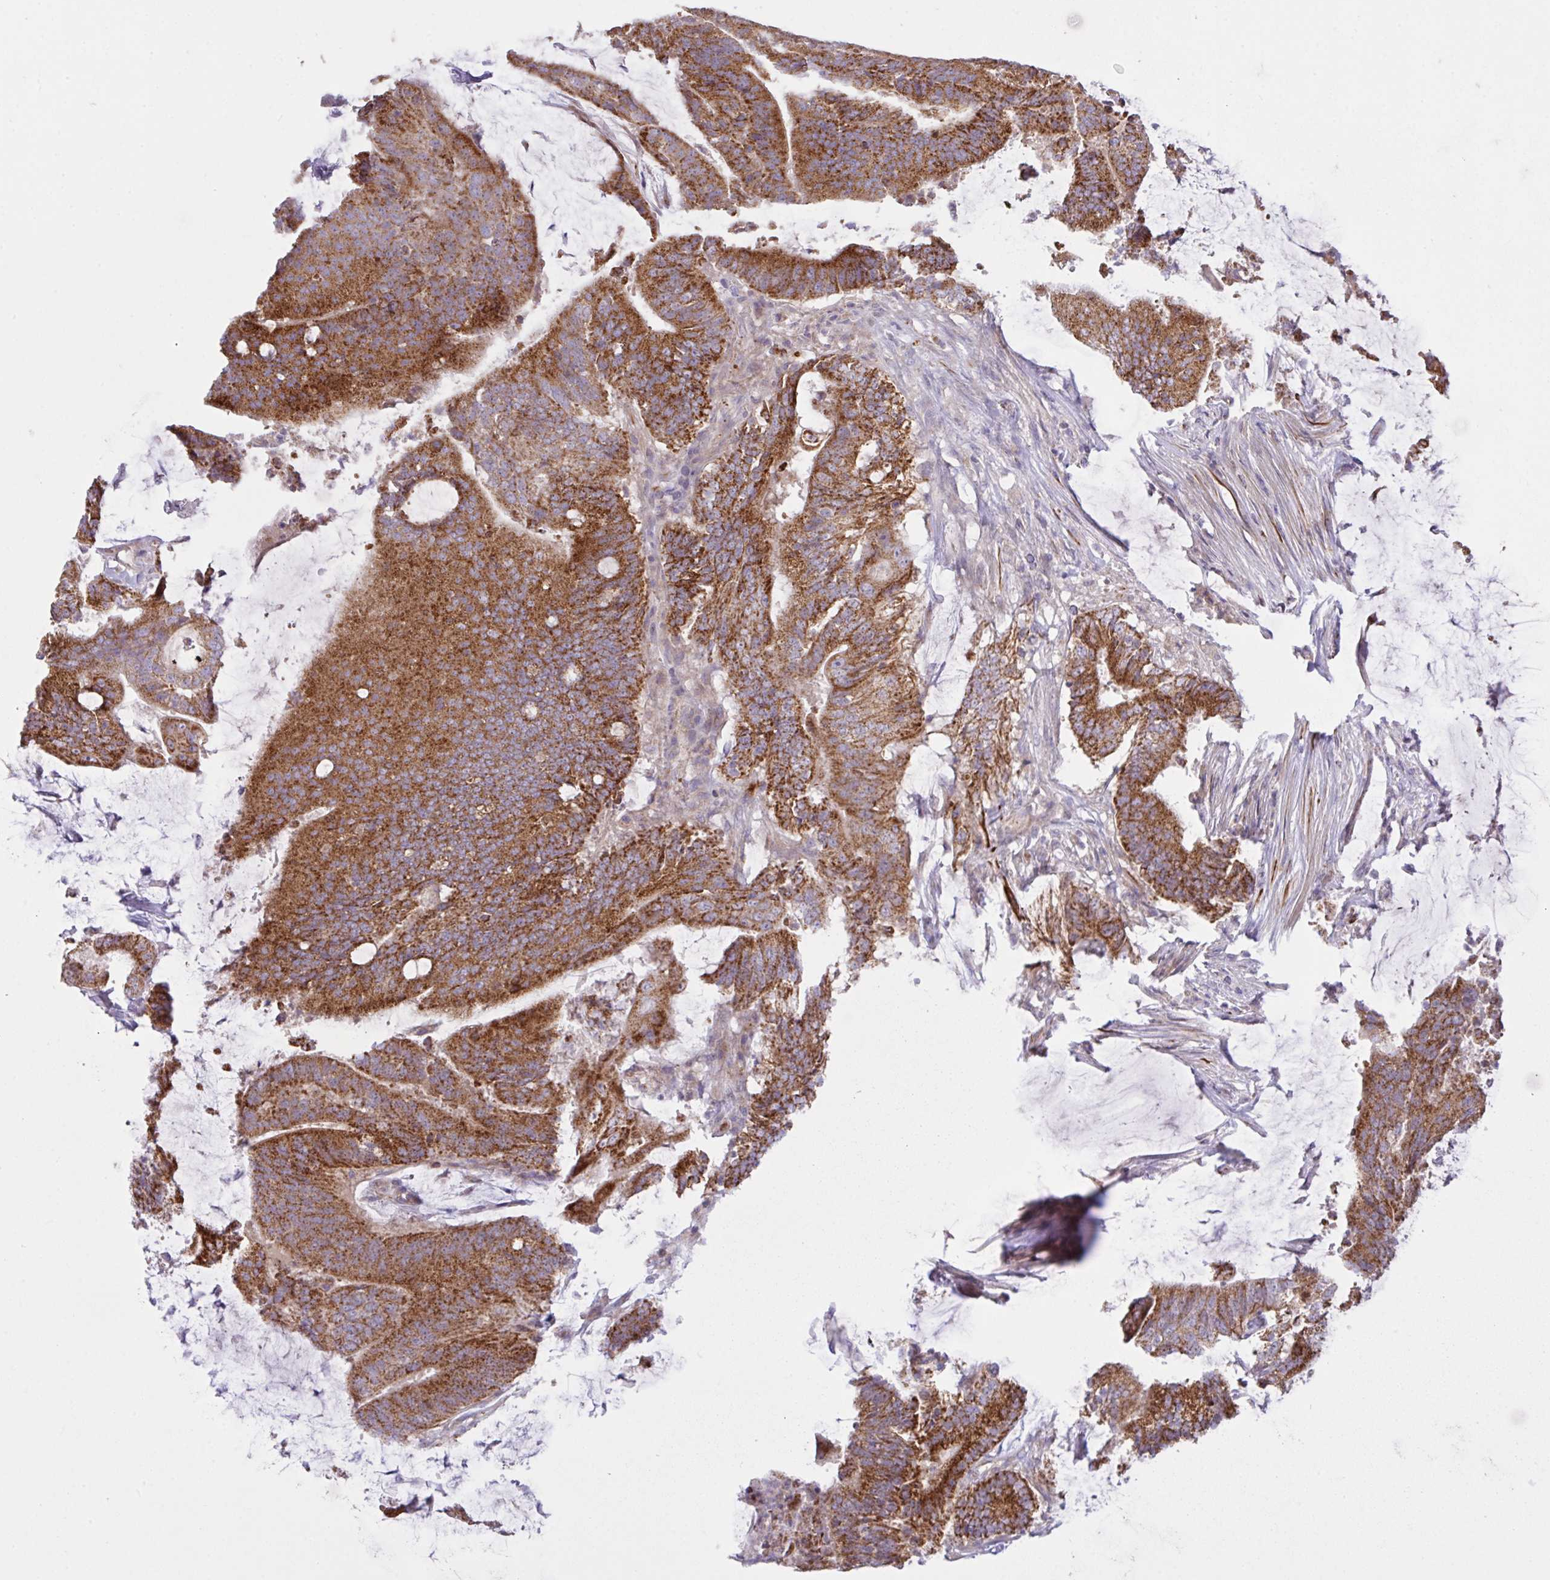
{"staining": {"intensity": "strong", "quantity": ">75%", "location": "cytoplasmic/membranous"}, "tissue": "colorectal cancer", "cell_type": "Tumor cells", "image_type": "cancer", "snomed": [{"axis": "morphology", "description": "Adenocarcinoma, NOS"}, {"axis": "topography", "description": "Colon"}], "caption": "Adenocarcinoma (colorectal) stained with DAB immunohistochemistry (IHC) exhibits high levels of strong cytoplasmic/membranous positivity in approximately >75% of tumor cells.", "gene": "CHDH", "patient": {"sex": "female", "age": 43}}